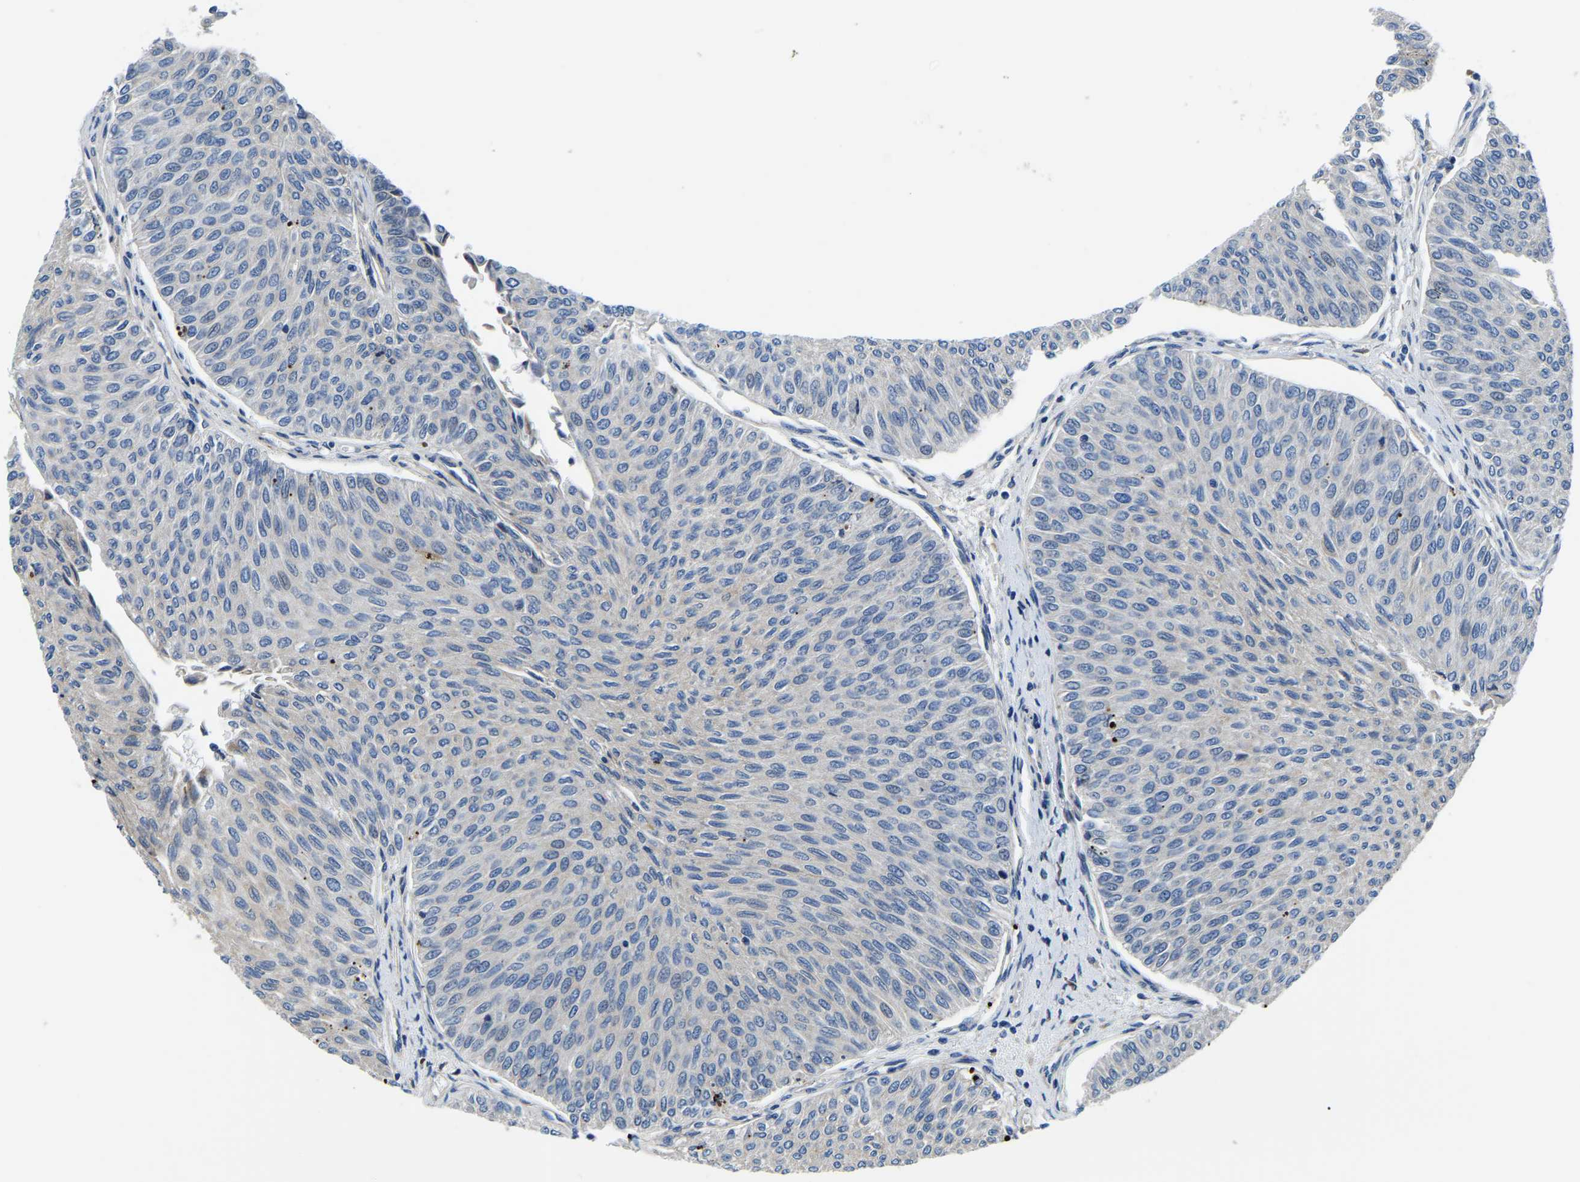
{"staining": {"intensity": "negative", "quantity": "none", "location": "none"}, "tissue": "urothelial cancer", "cell_type": "Tumor cells", "image_type": "cancer", "snomed": [{"axis": "morphology", "description": "Urothelial carcinoma, Low grade"}, {"axis": "topography", "description": "Urinary bladder"}], "caption": "Immunohistochemistry (IHC) micrograph of neoplastic tissue: urothelial carcinoma (low-grade) stained with DAB demonstrates no significant protein staining in tumor cells. (Brightfield microscopy of DAB (3,3'-diaminobenzidine) immunohistochemistry at high magnification).", "gene": "LIAS", "patient": {"sex": "male", "age": 78}}